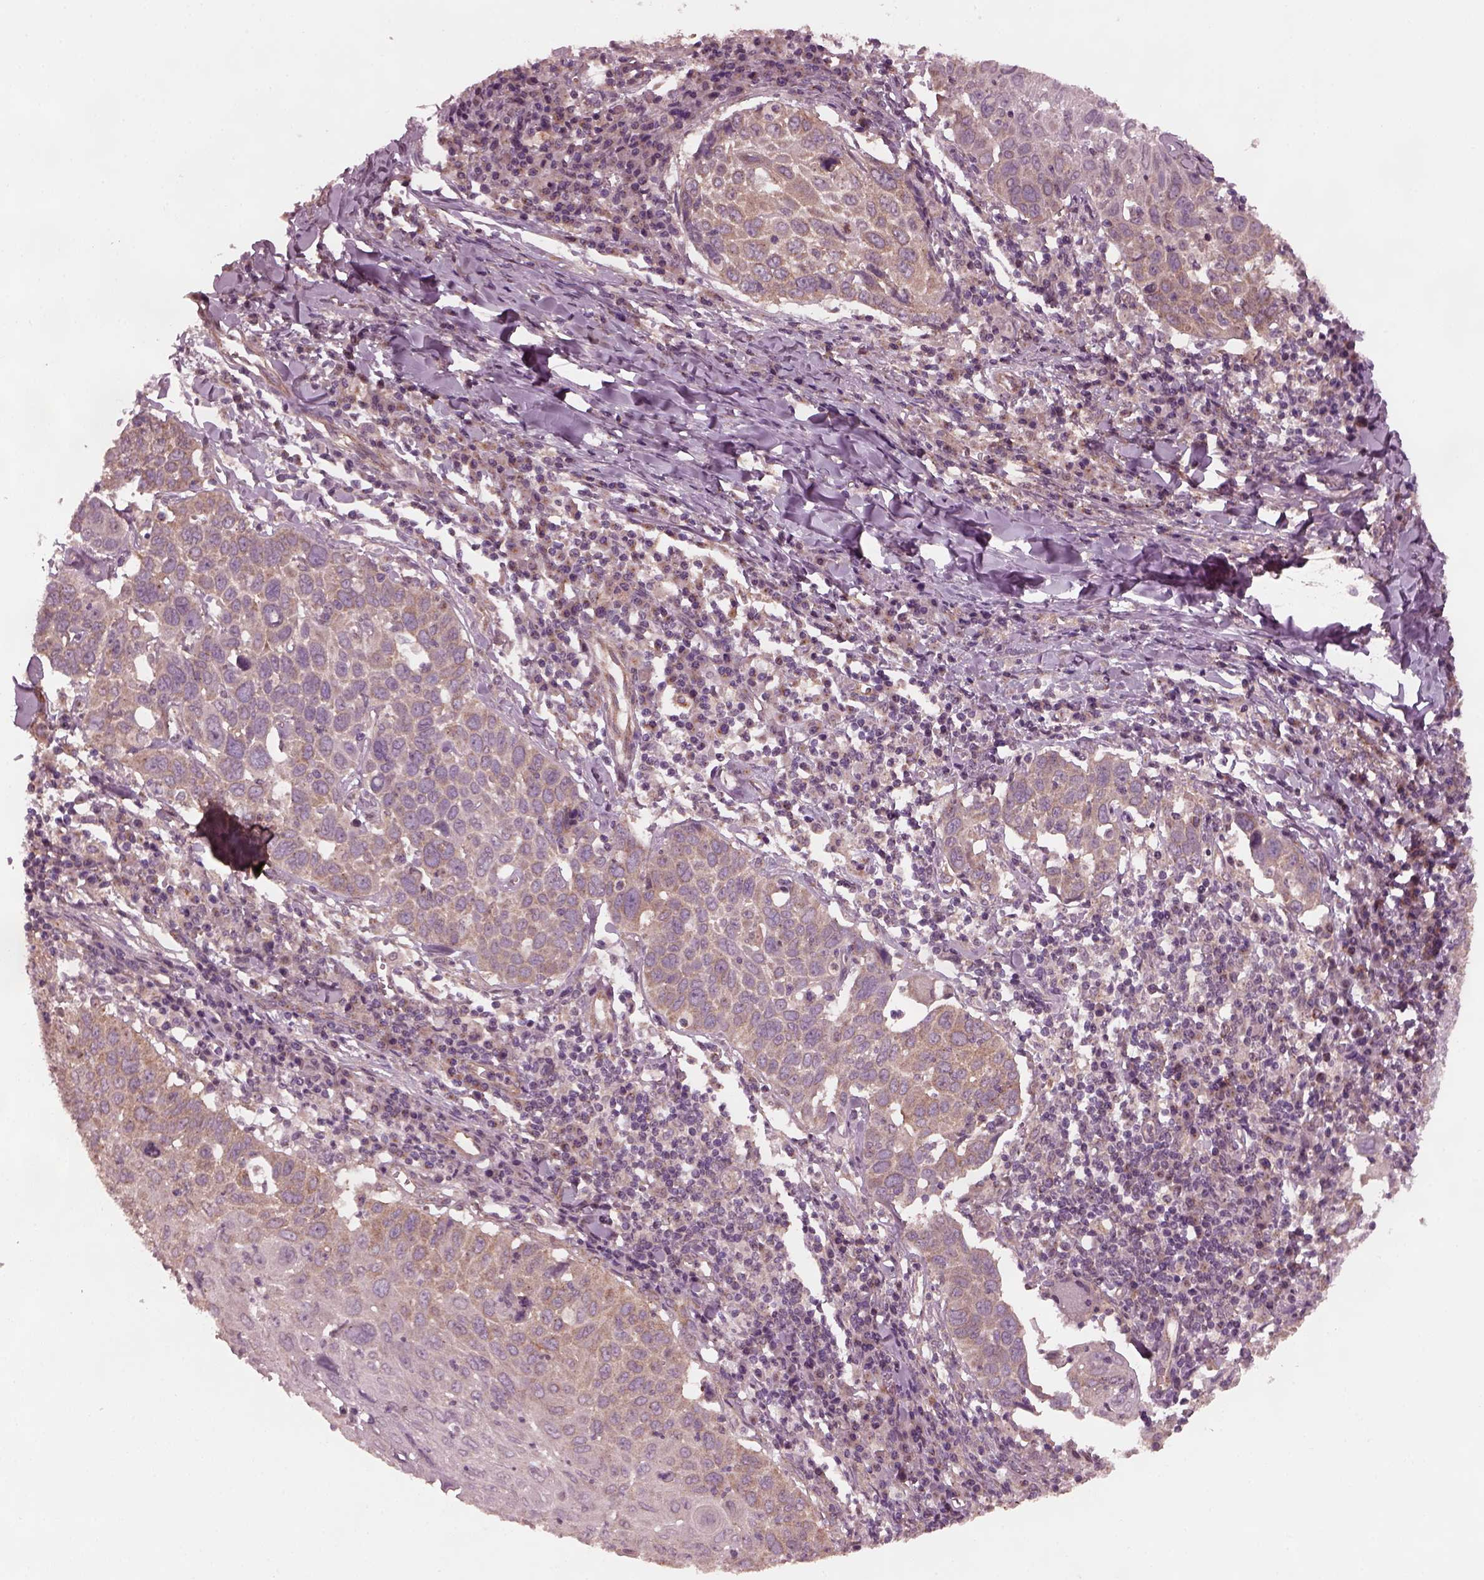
{"staining": {"intensity": "moderate", "quantity": ">75%", "location": "cytoplasmic/membranous"}, "tissue": "lung cancer", "cell_type": "Tumor cells", "image_type": "cancer", "snomed": [{"axis": "morphology", "description": "Squamous cell carcinoma, NOS"}, {"axis": "topography", "description": "Lung"}], "caption": "Protein expression analysis of lung squamous cell carcinoma displays moderate cytoplasmic/membranous positivity in approximately >75% of tumor cells. (Stains: DAB in brown, nuclei in blue, Microscopy: brightfield microscopy at high magnification).", "gene": "TUBG1", "patient": {"sex": "male", "age": 57}}